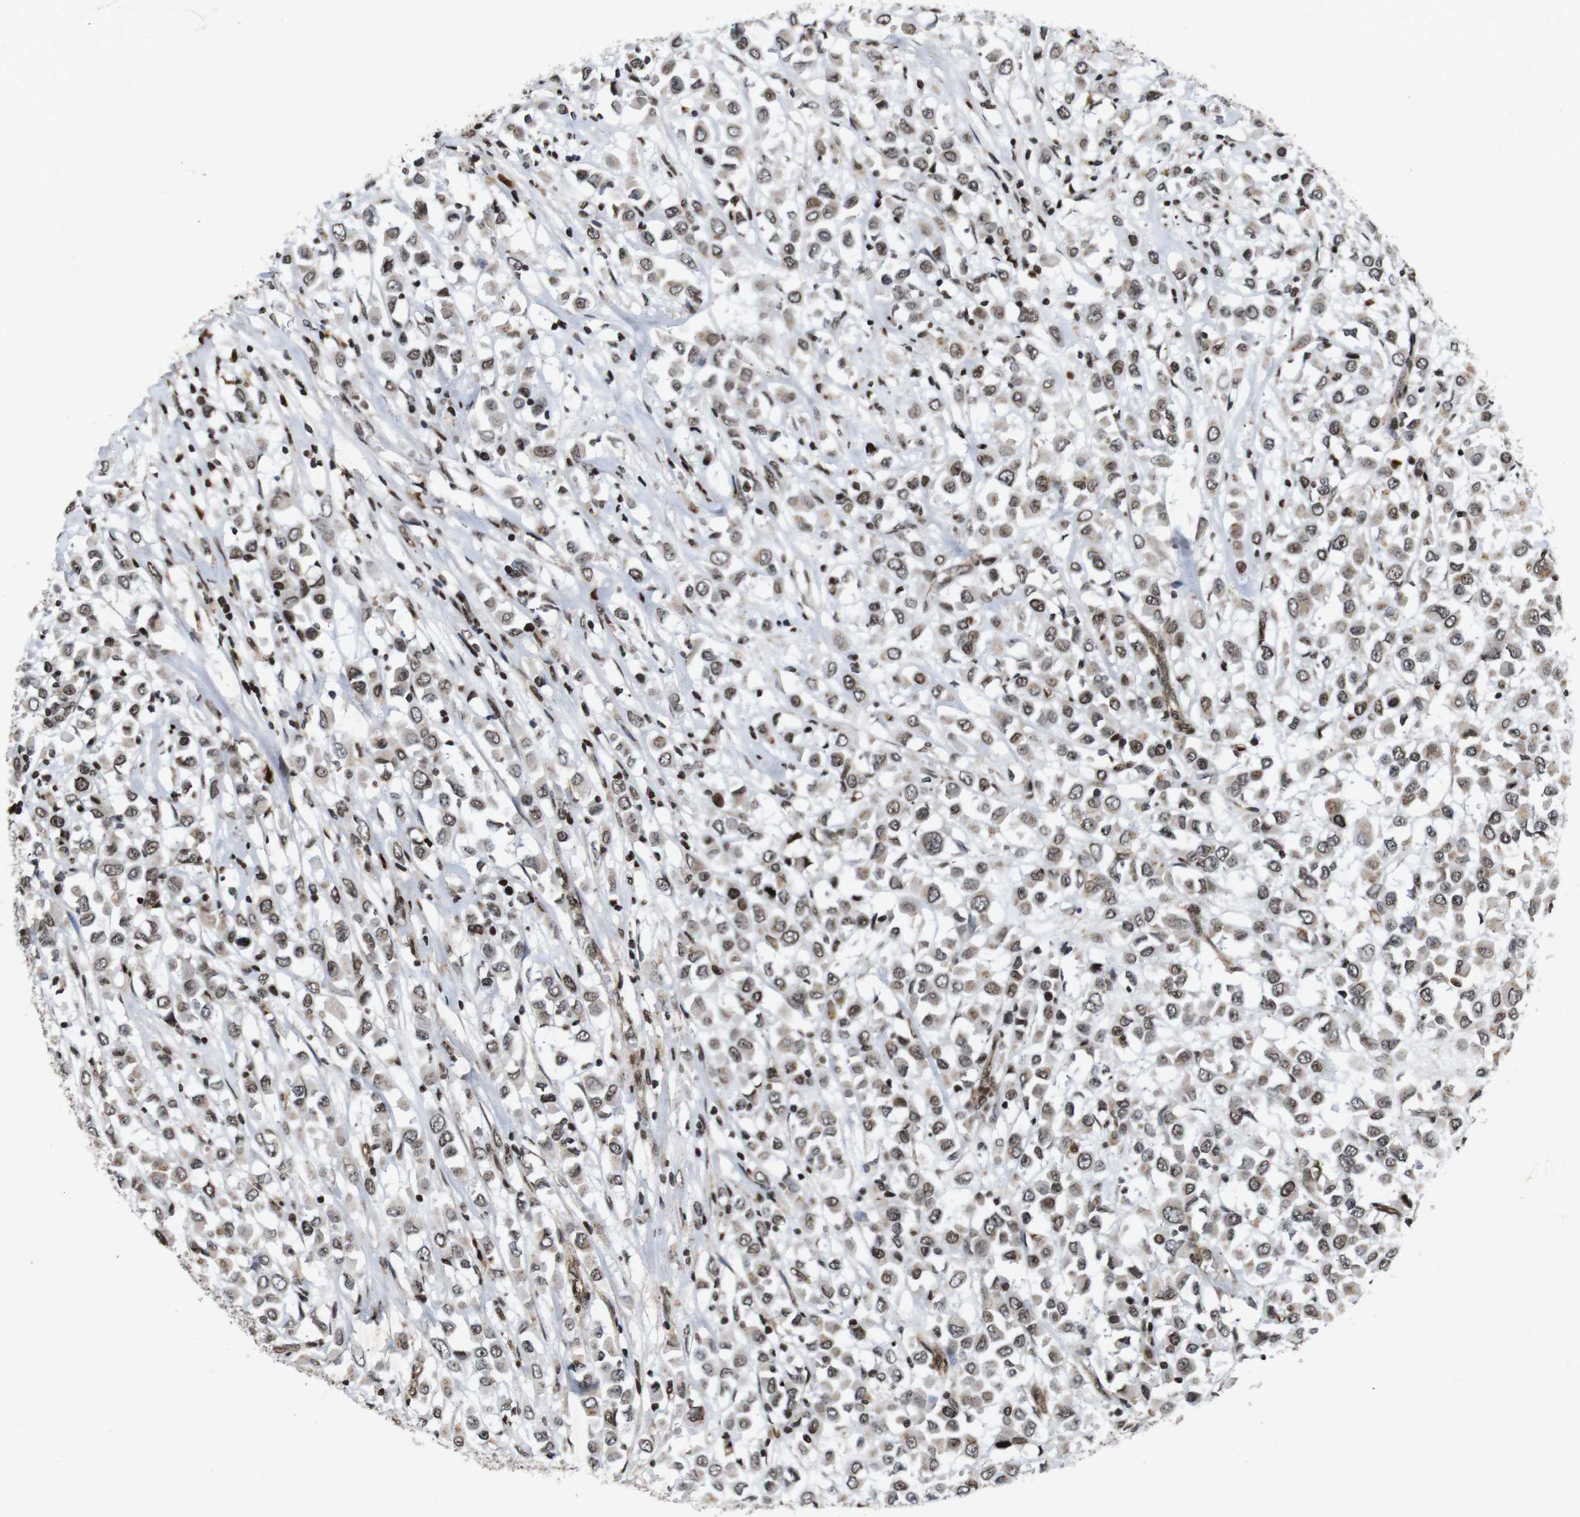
{"staining": {"intensity": "weak", "quantity": ">75%", "location": "nuclear"}, "tissue": "breast cancer", "cell_type": "Tumor cells", "image_type": "cancer", "snomed": [{"axis": "morphology", "description": "Duct carcinoma"}, {"axis": "topography", "description": "Breast"}], "caption": "High-magnification brightfield microscopy of intraductal carcinoma (breast) stained with DAB (brown) and counterstained with hematoxylin (blue). tumor cells exhibit weak nuclear positivity is seen in about>75% of cells. (DAB = brown stain, brightfield microscopy at high magnification).", "gene": "MAGEH1", "patient": {"sex": "female", "age": 61}}